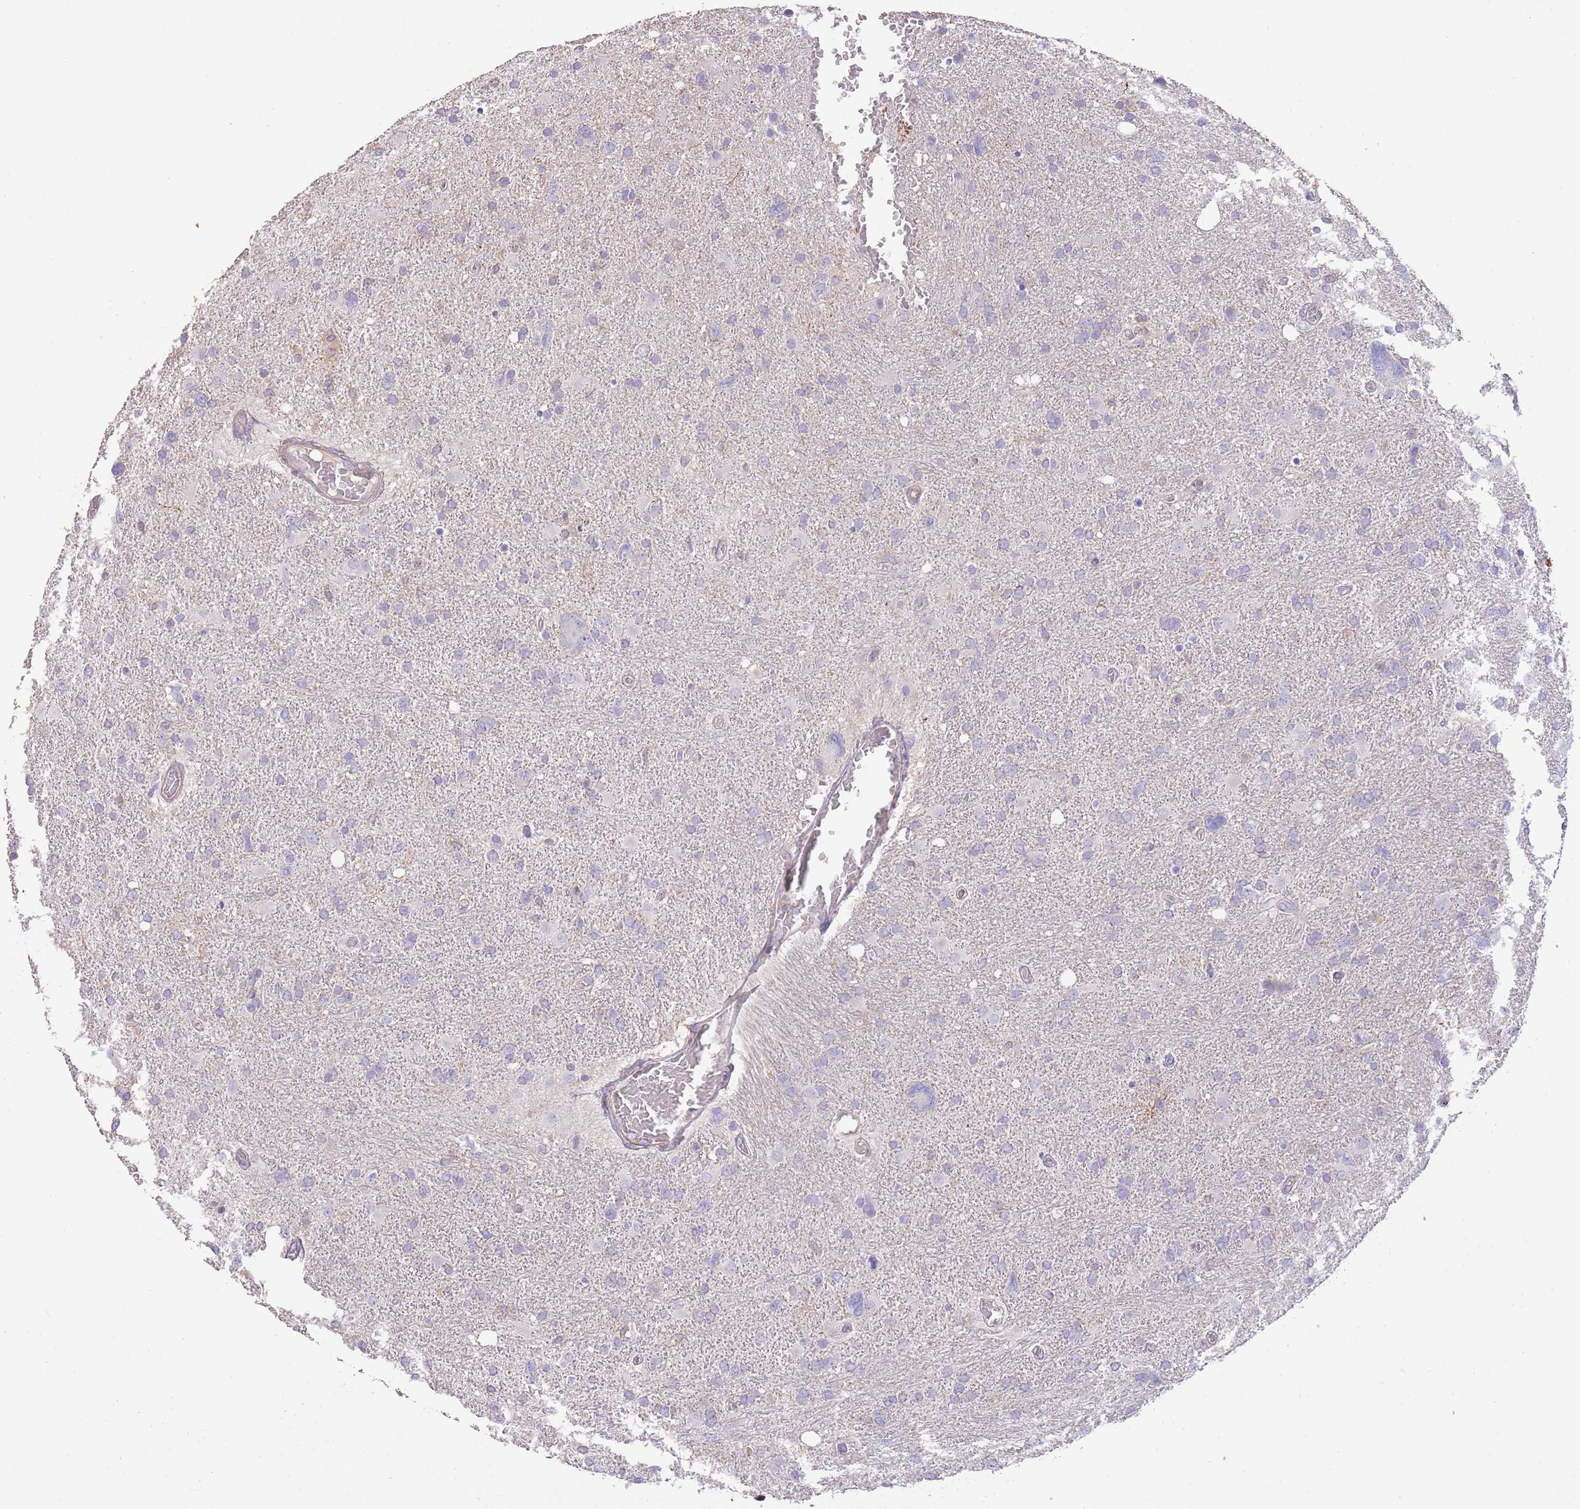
{"staining": {"intensity": "negative", "quantity": "none", "location": "none"}, "tissue": "glioma", "cell_type": "Tumor cells", "image_type": "cancer", "snomed": [{"axis": "morphology", "description": "Glioma, malignant, High grade"}, {"axis": "topography", "description": "Brain"}], "caption": "IHC photomicrograph of neoplastic tissue: high-grade glioma (malignant) stained with DAB (3,3'-diaminobenzidine) shows no significant protein positivity in tumor cells.", "gene": "SFTPA1", "patient": {"sex": "male", "age": 61}}